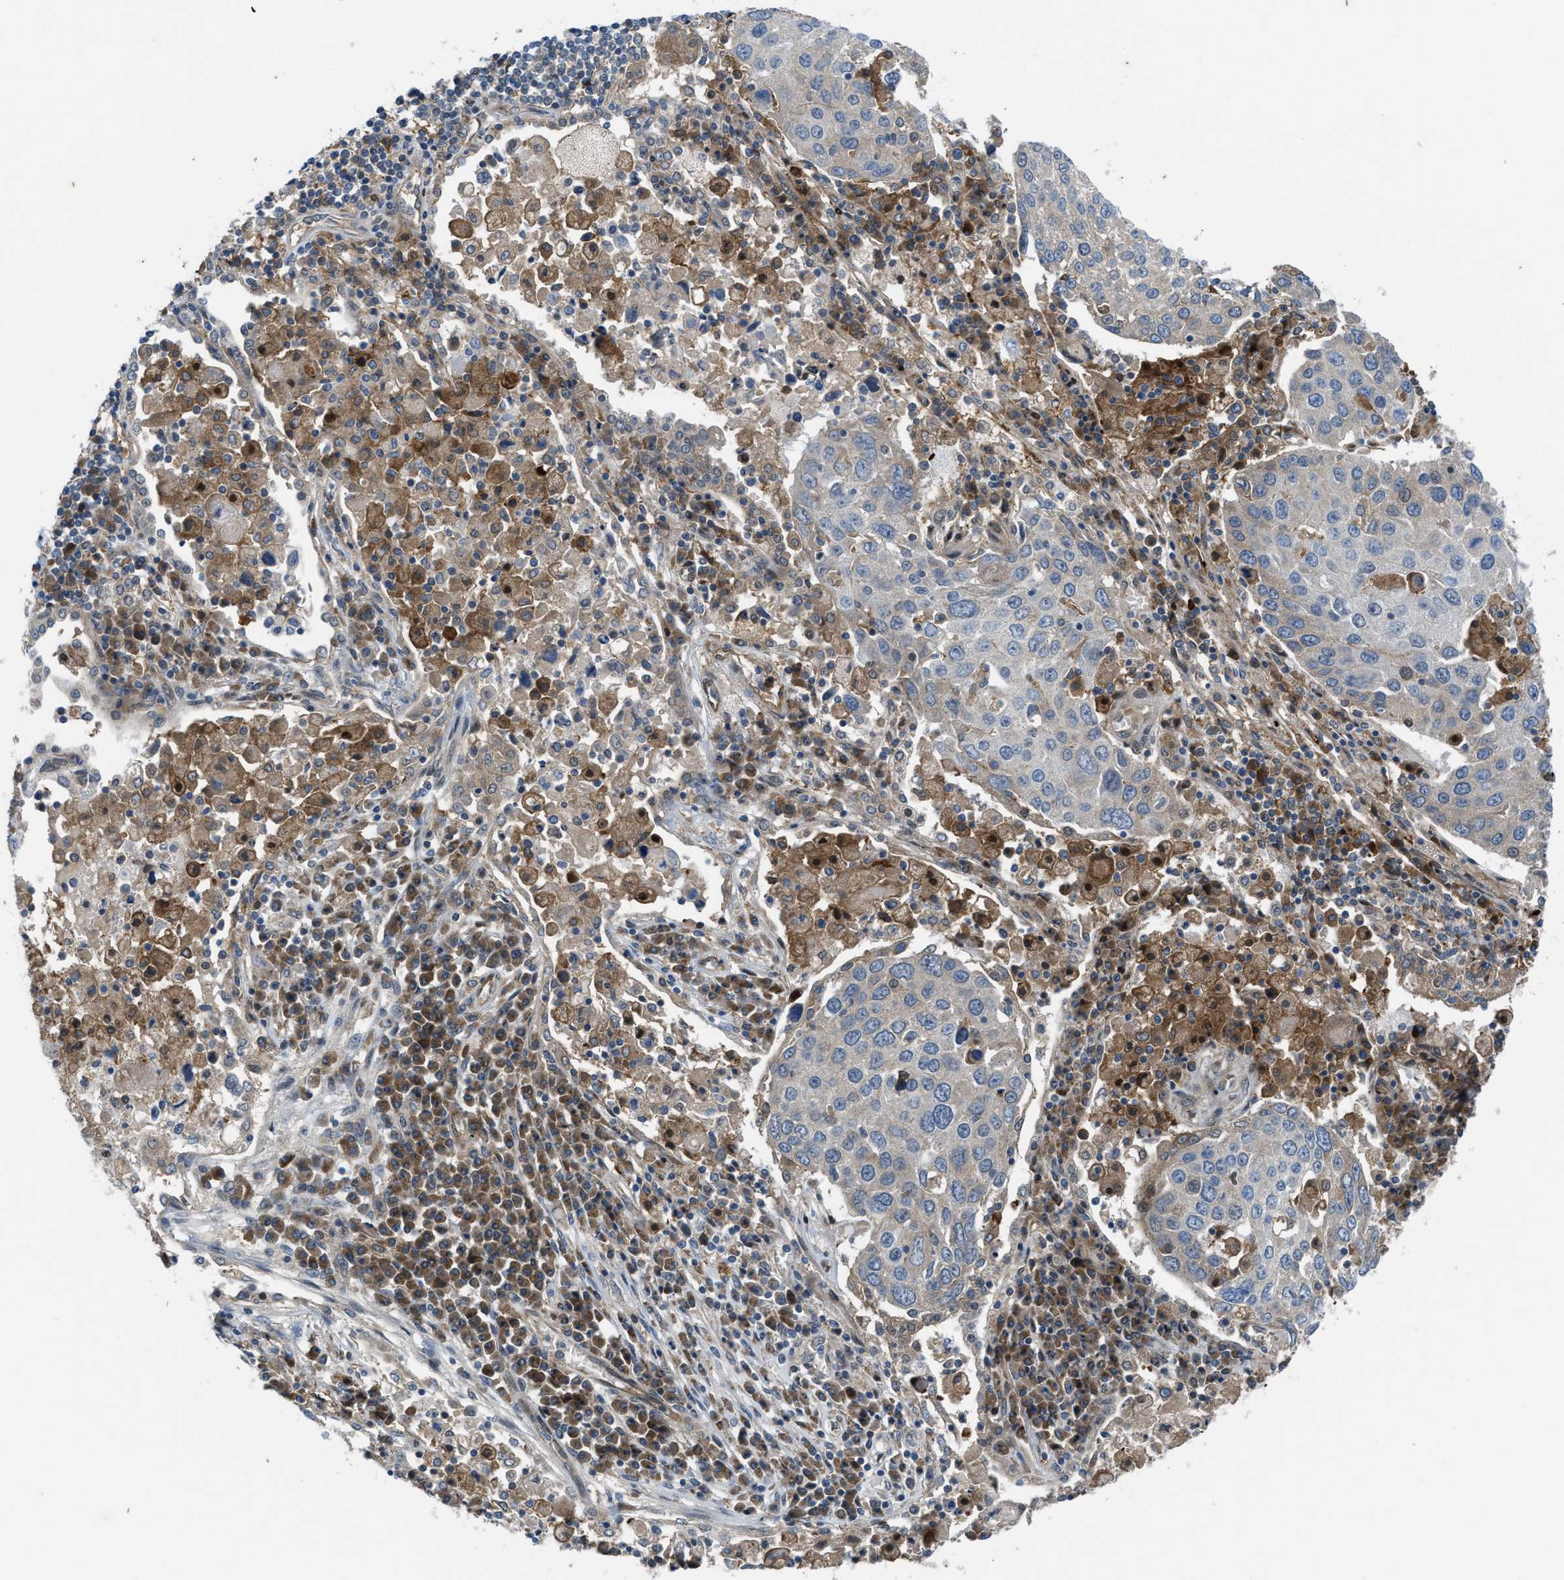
{"staining": {"intensity": "negative", "quantity": "none", "location": "none"}, "tissue": "lung cancer", "cell_type": "Tumor cells", "image_type": "cancer", "snomed": [{"axis": "morphology", "description": "Squamous cell carcinoma, NOS"}, {"axis": "topography", "description": "Lung"}], "caption": "Tumor cells show no significant positivity in lung cancer.", "gene": "BAZ2B", "patient": {"sex": "male", "age": 65}}